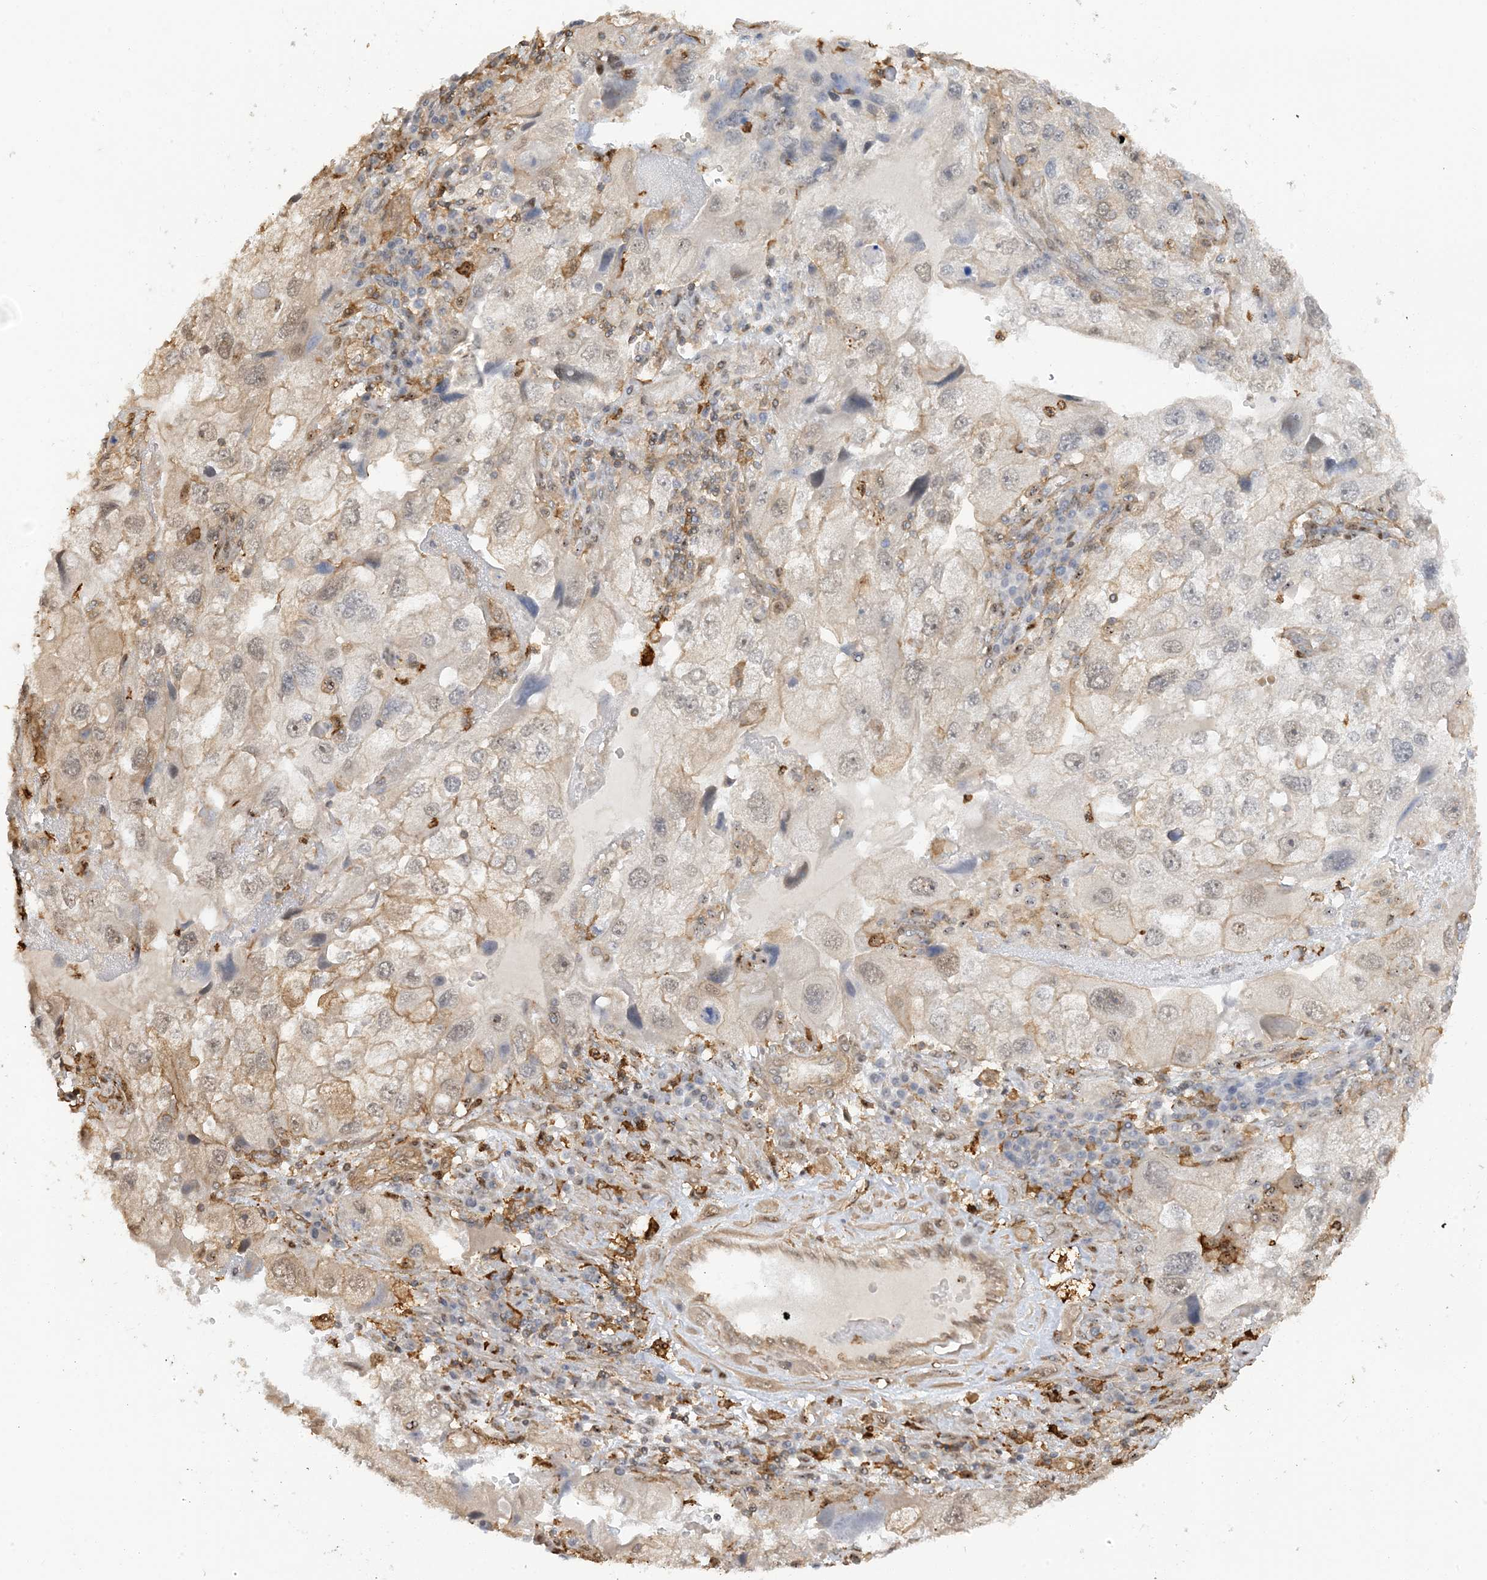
{"staining": {"intensity": "weak", "quantity": "<25%", "location": "cytoplasmic/membranous,nuclear"}, "tissue": "endometrial cancer", "cell_type": "Tumor cells", "image_type": "cancer", "snomed": [{"axis": "morphology", "description": "Adenocarcinoma, NOS"}, {"axis": "topography", "description": "Endometrium"}], "caption": "This is a photomicrograph of immunohistochemistry staining of endometrial cancer, which shows no staining in tumor cells.", "gene": "PHACTR2", "patient": {"sex": "female", "age": 49}}